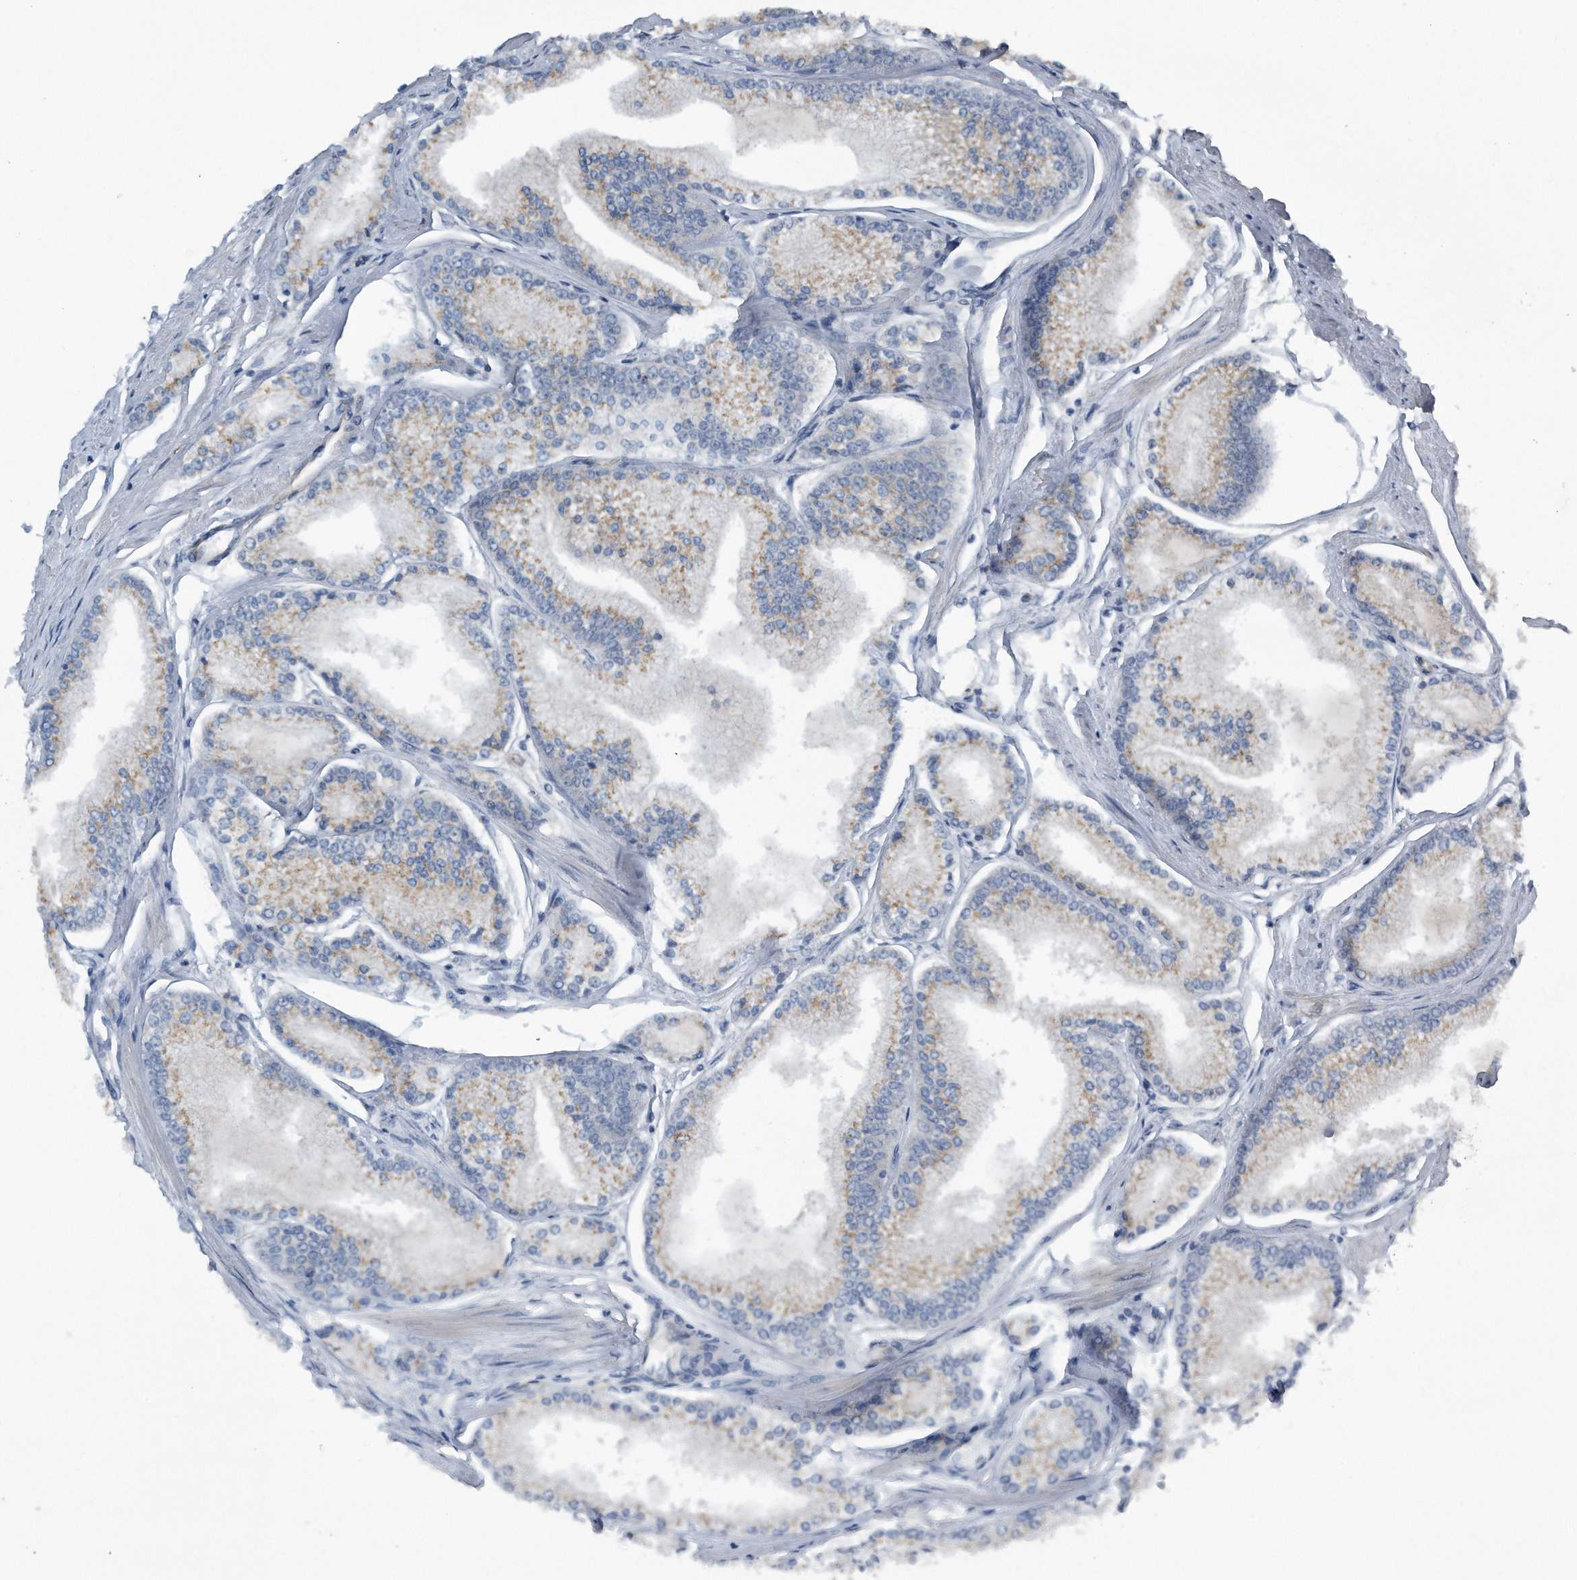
{"staining": {"intensity": "weak", "quantity": ">75%", "location": "cytoplasmic/membranous"}, "tissue": "prostate cancer", "cell_type": "Tumor cells", "image_type": "cancer", "snomed": [{"axis": "morphology", "description": "Adenocarcinoma, Low grade"}, {"axis": "topography", "description": "Prostate"}], "caption": "Immunohistochemical staining of prostate low-grade adenocarcinoma demonstrates low levels of weak cytoplasmic/membranous staining in about >75% of tumor cells. (IHC, brightfield microscopy, high magnification).", "gene": "LYRM4", "patient": {"sex": "male", "age": 52}}